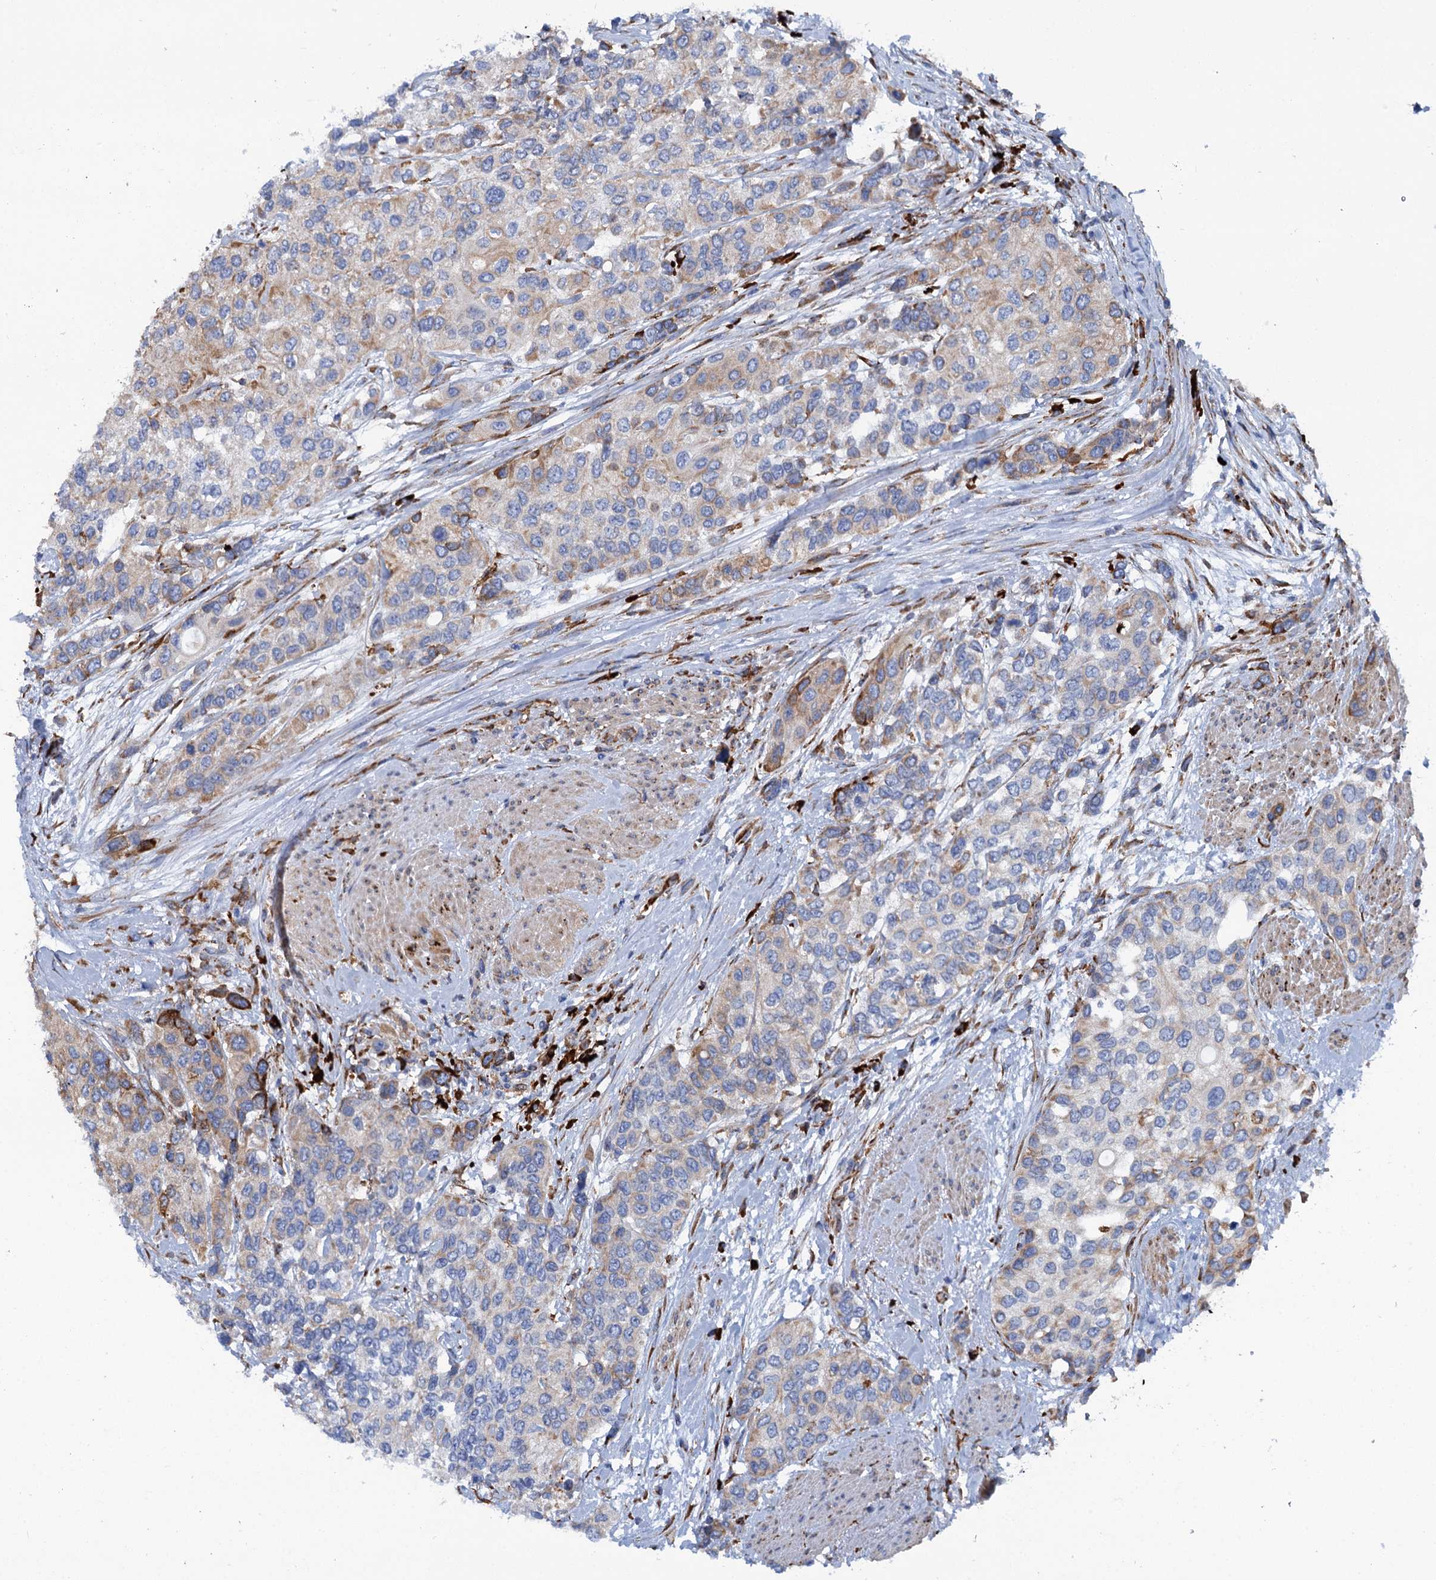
{"staining": {"intensity": "strong", "quantity": "<25%", "location": "cytoplasmic/membranous"}, "tissue": "urothelial cancer", "cell_type": "Tumor cells", "image_type": "cancer", "snomed": [{"axis": "morphology", "description": "Normal tissue, NOS"}, {"axis": "morphology", "description": "Urothelial carcinoma, High grade"}, {"axis": "topography", "description": "Vascular tissue"}, {"axis": "topography", "description": "Urinary bladder"}], "caption": "Urothelial cancer stained with immunohistochemistry (IHC) displays strong cytoplasmic/membranous expression in about <25% of tumor cells.", "gene": "SHE", "patient": {"sex": "female", "age": 56}}